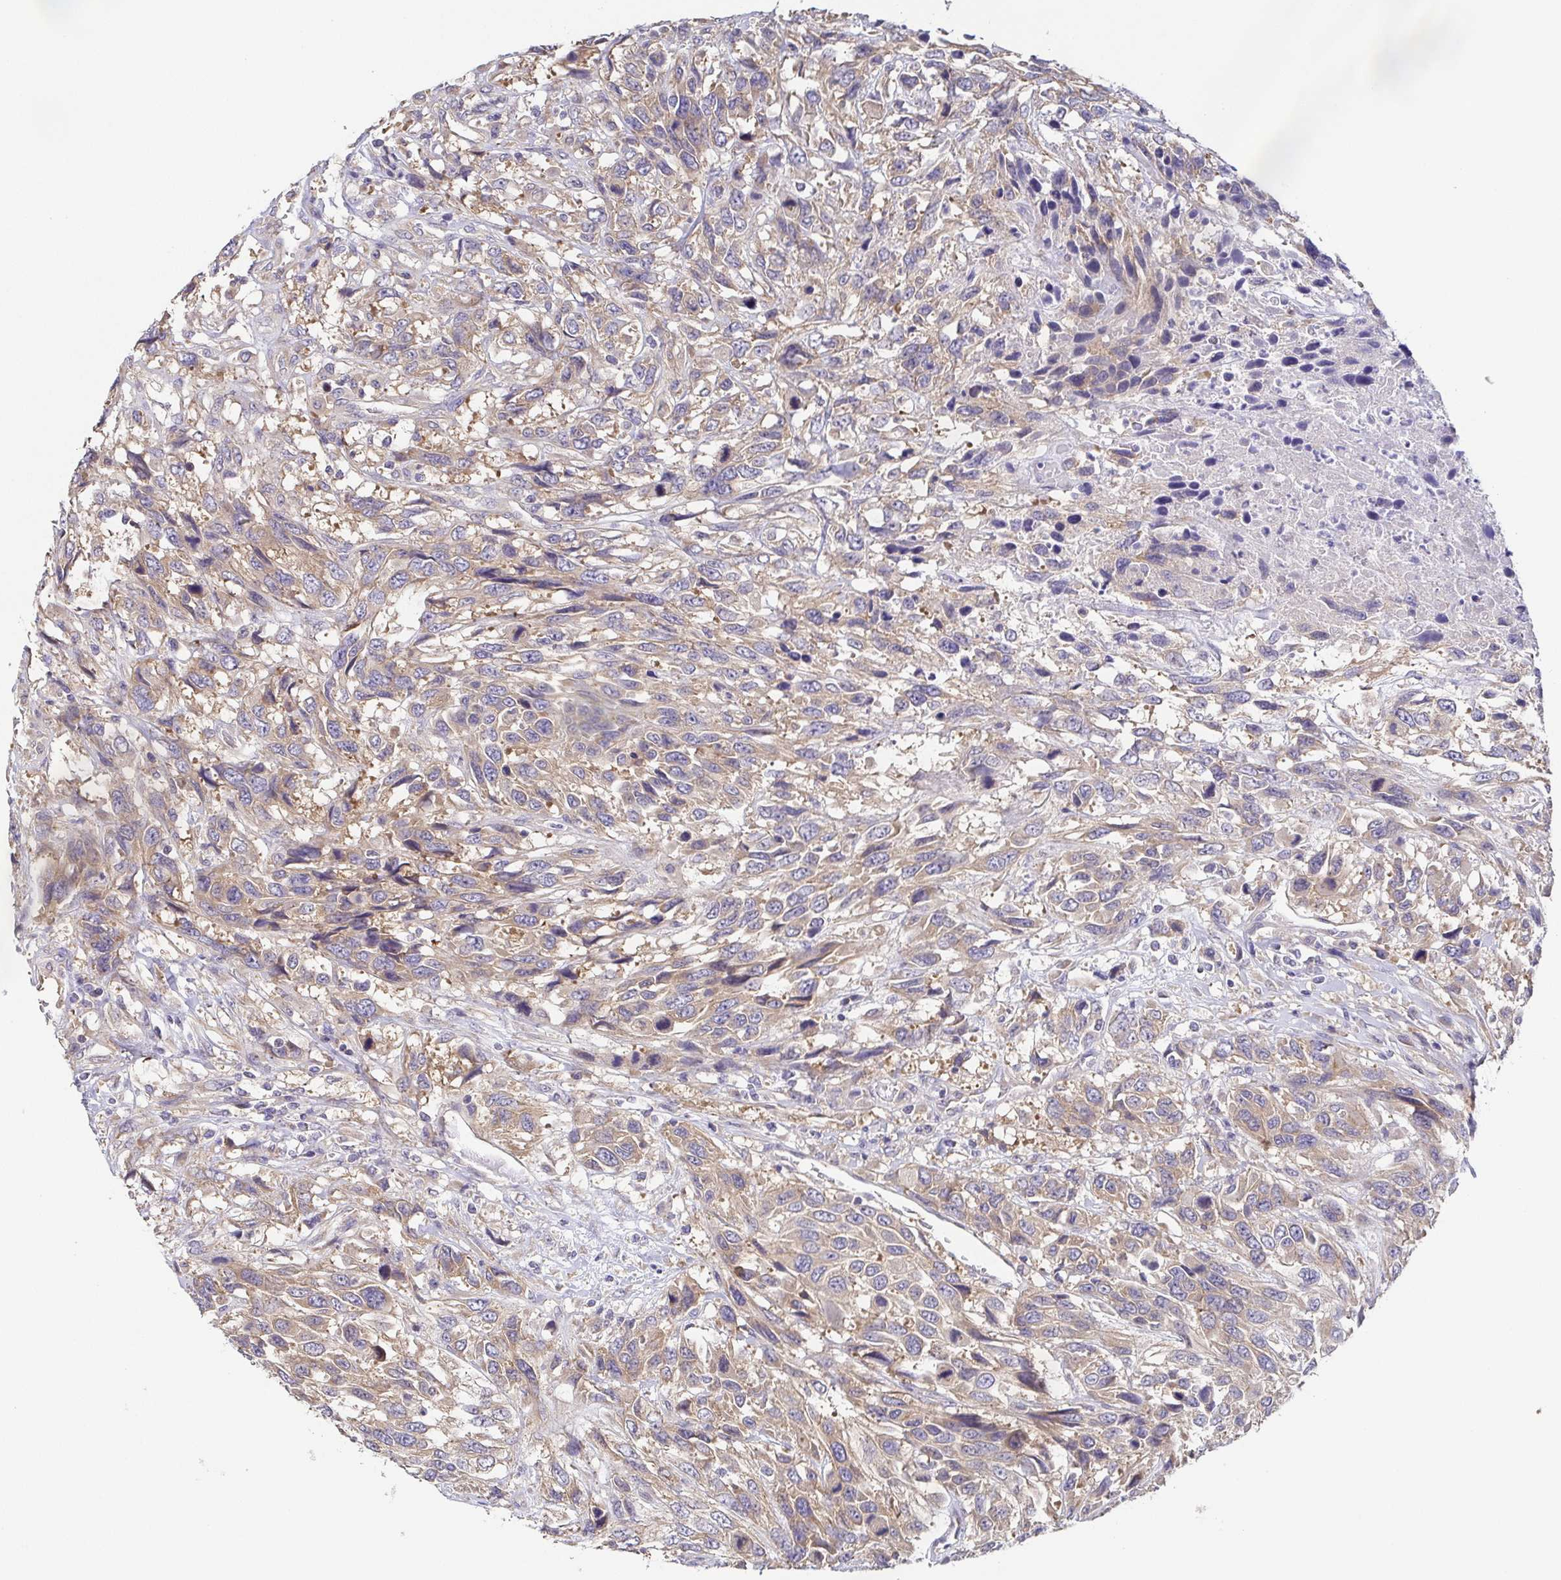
{"staining": {"intensity": "weak", "quantity": ">75%", "location": "cytoplasmic/membranous"}, "tissue": "urothelial cancer", "cell_type": "Tumor cells", "image_type": "cancer", "snomed": [{"axis": "morphology", "description": "Urothelial carcinoma, High grade"}, {"axis": "topography", "description": "Urinary bladder"}], "caption": "A brown stain shows weak cytoplasmic/membranous staining of a protein in high-grade urothelial carcinoma tumor cells.", "gene": "EIF3D", "patient": {"sex": "female", "age": 70}}